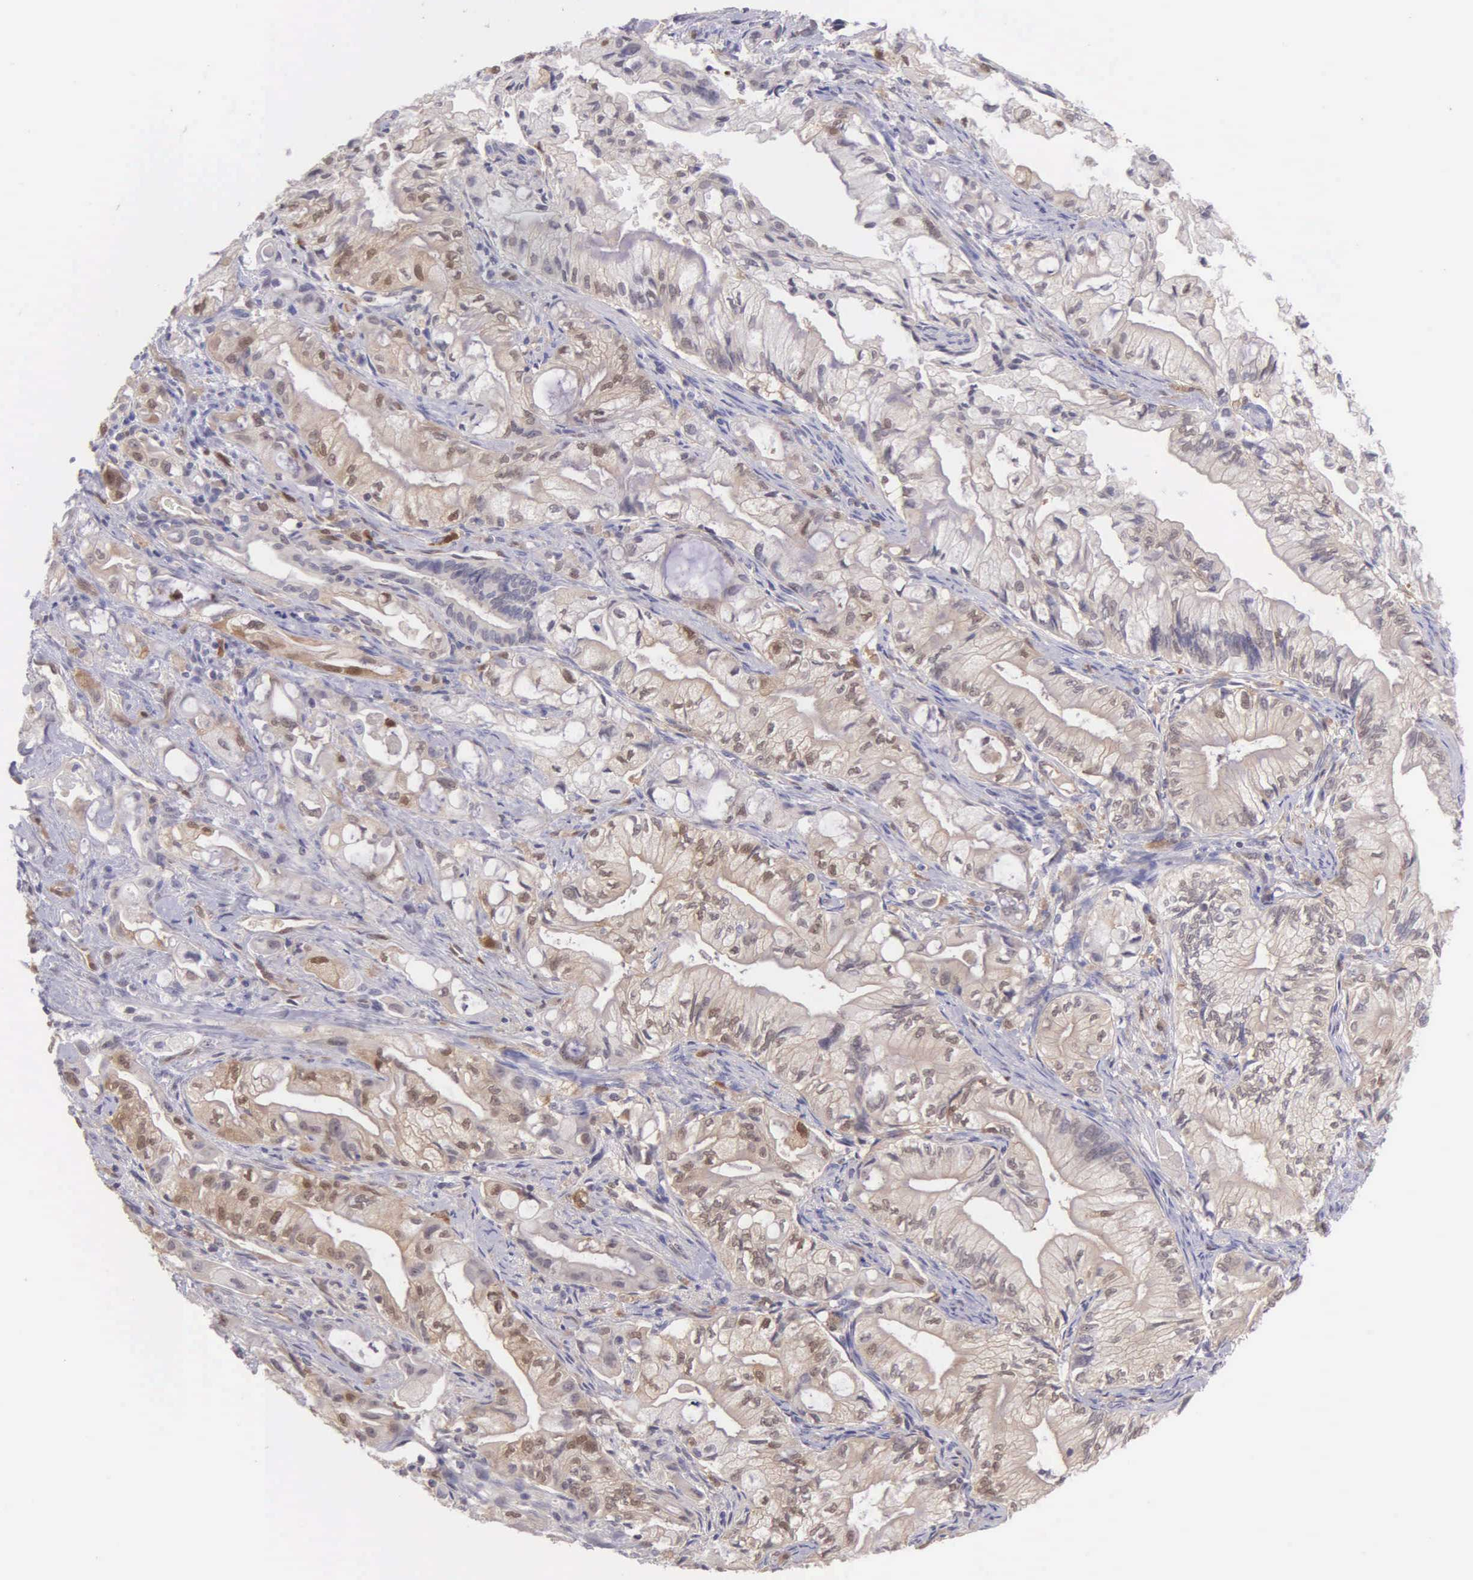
{"staining": {"intensity": "weak", "quantity": "25%-75%", "location": "cytoplasmic/membranous"}, "tissue": "pancreatic cancer", "cell_type": "Tumor cells", "image_type": "cancer", "snomed": [{"axis": "morphology", "description": "Adenocarcinoma, NOS"}, {"axis": "topography", "description": "Pancreas"}], "caption": "This micrograph exhibits immunohistochemistry staining of human pancreatic cancer (adenocarcinoma), with low weak cytoplasmic/membranous positivity in approximately 25%-75% of tumor cells.", "gene": "BID", "patient": {"sex": "male", "age": 79}}